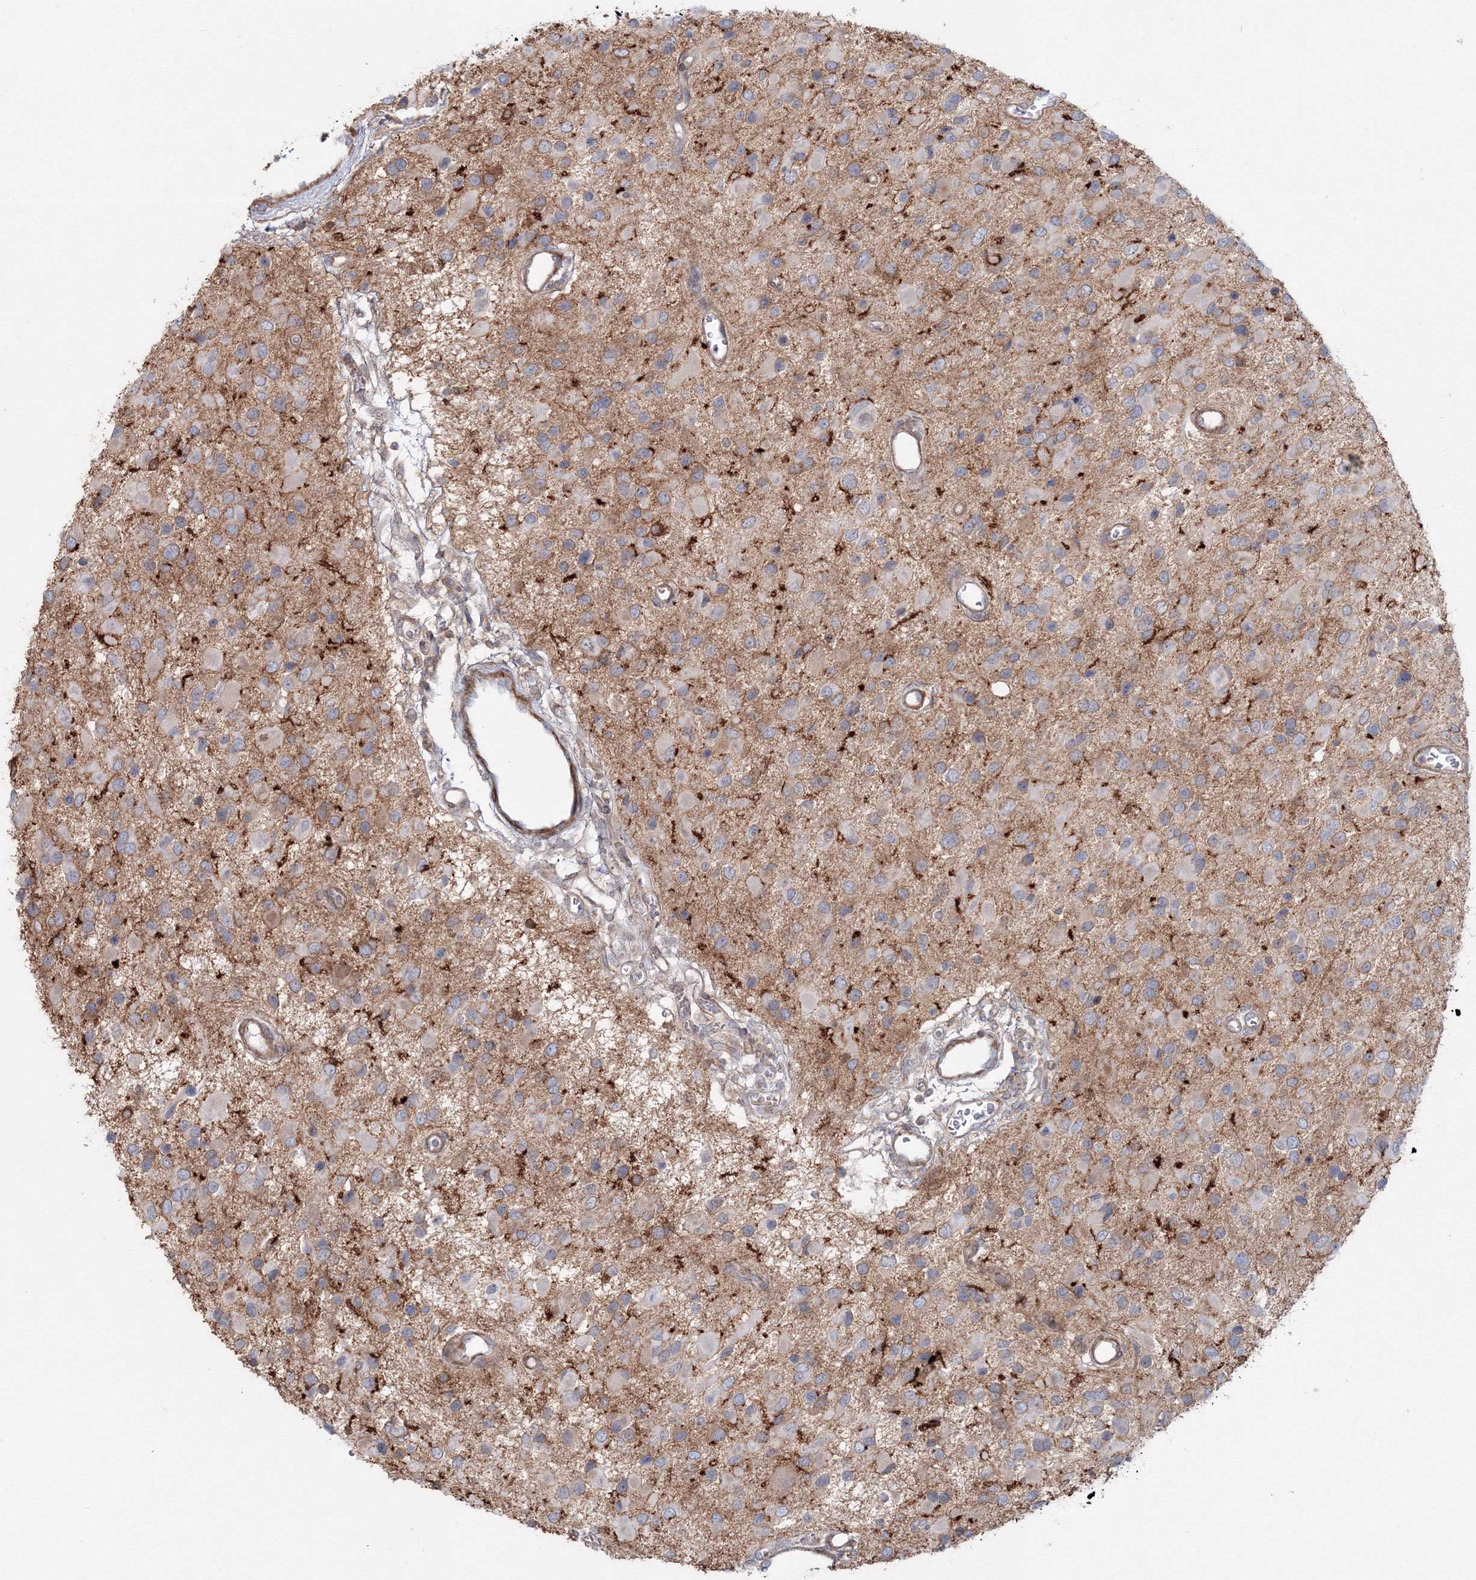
{"staining": {"intensity": "moderate", "quantity": "<25%", "location": "cytoplasmic/membranous"}, "tissue": "glioma", "cell_type": "Tumor cells", "image_type": "cancer", "snomed": [{"axis": "morphology", "description": "Glioma, malignant, High grade"}, {"axis": "topography", "description": "Brain"}], "caption": "Immunohistochemistry histopathology image of neoplastic tissue: malignant glioma (high-grade) stained using immunohistochemistry (IHC) reveals low levels of moderate protein expression localized specifically in the cytoplasmic/membranous of tumor cells, appearing as a cytoplasmic/membranous brown color.", "gene": "SH3PXD2A", "patient": {"sex": "male", "age": 53}}